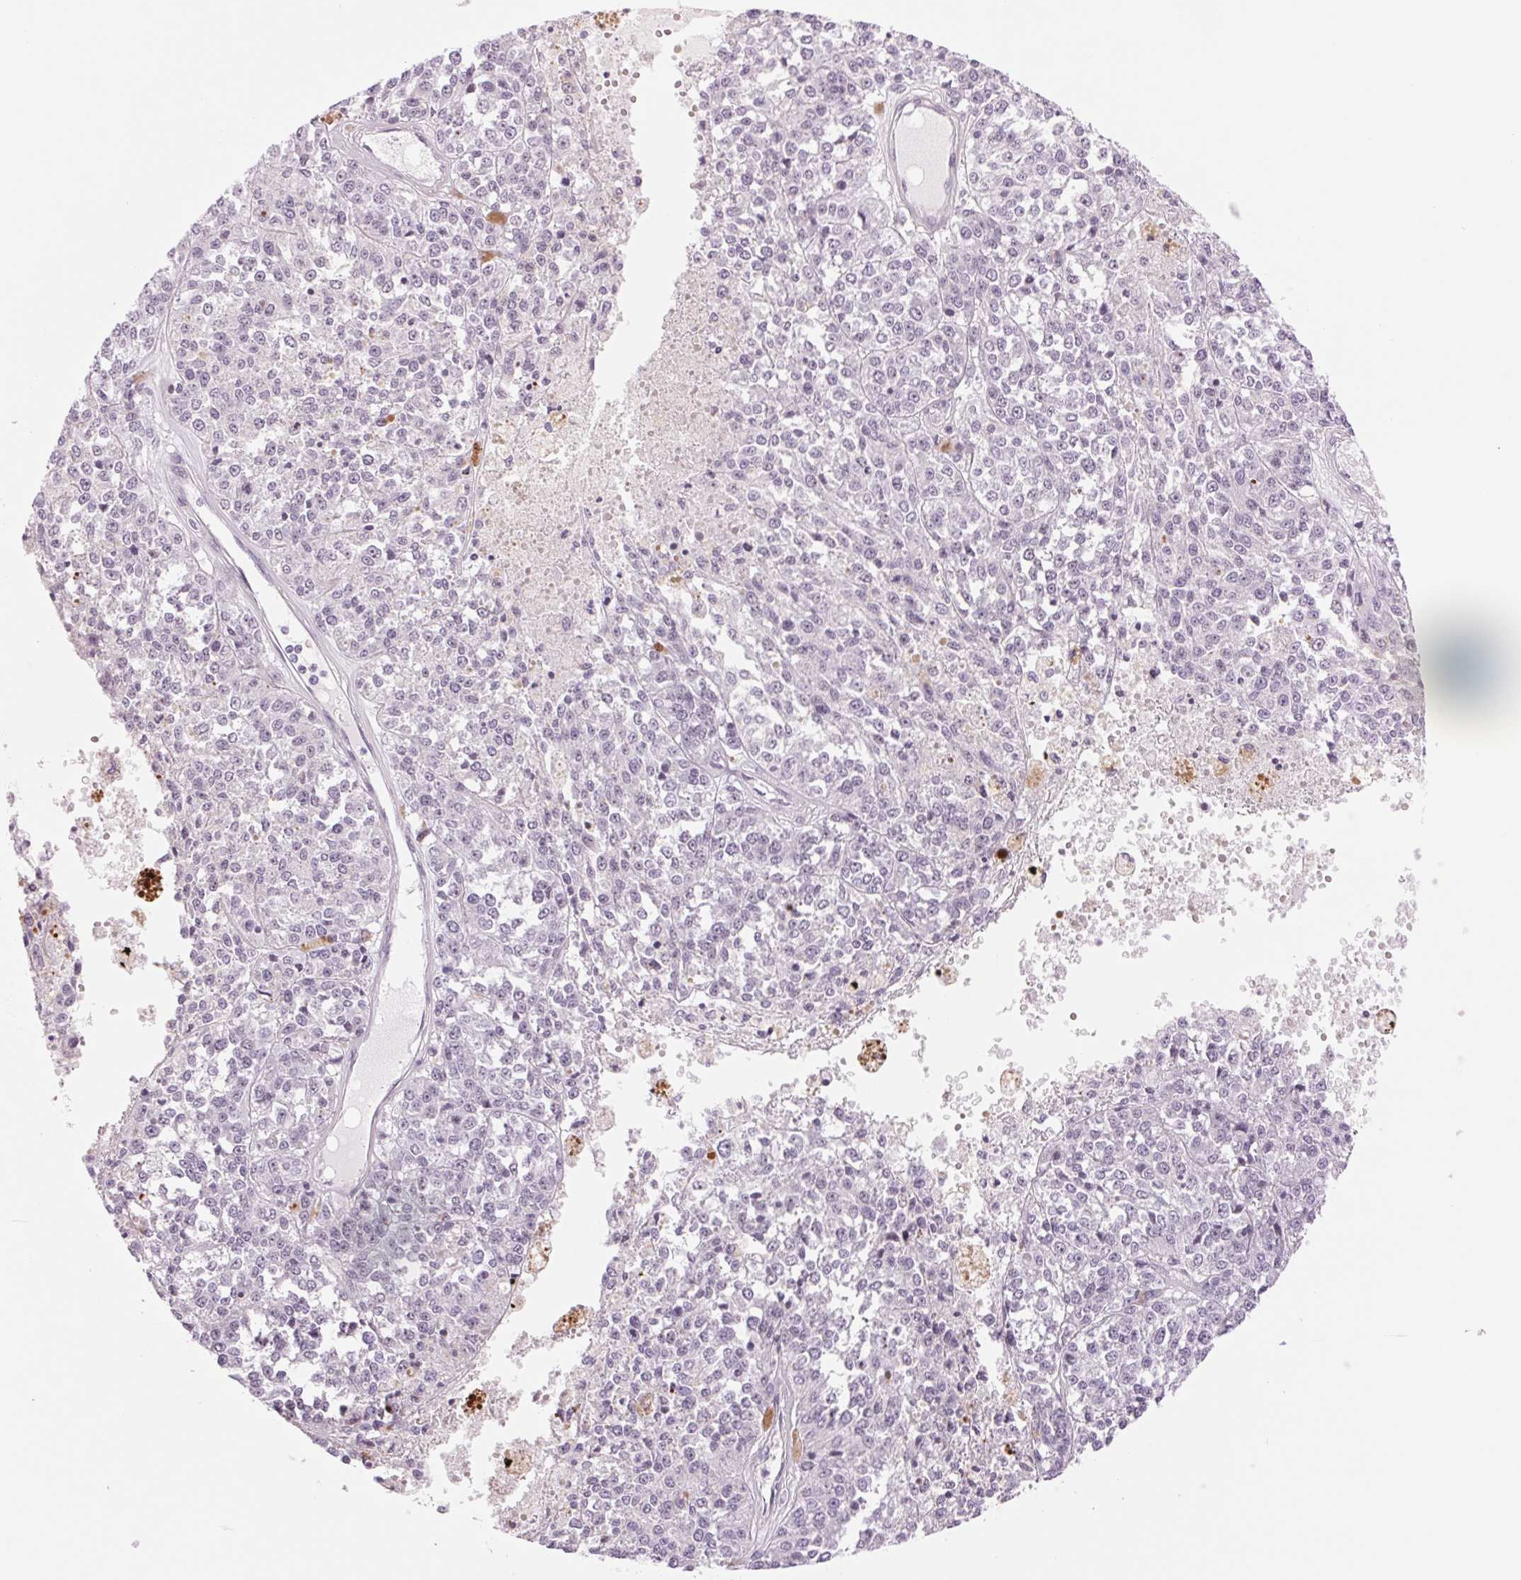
{"staining": {"intensity": "negative", "quantity": "none", "location": "none"}, "tissue": "melanoma", "cell_type": "Tumor cells", "image_type": "cancer", "snomed": [{"axis": "morphology", "description": "Malignant melanoma, Metastatic site"}, {"axis": "topography", "description": "Lymph node"}], "caption": "The immunohistochemistry histopathology image has no significant staining in tumor cells of melanoma tissue.", "gene": "ZC3H14", "patient": {"sex": "female", "age": 64}}